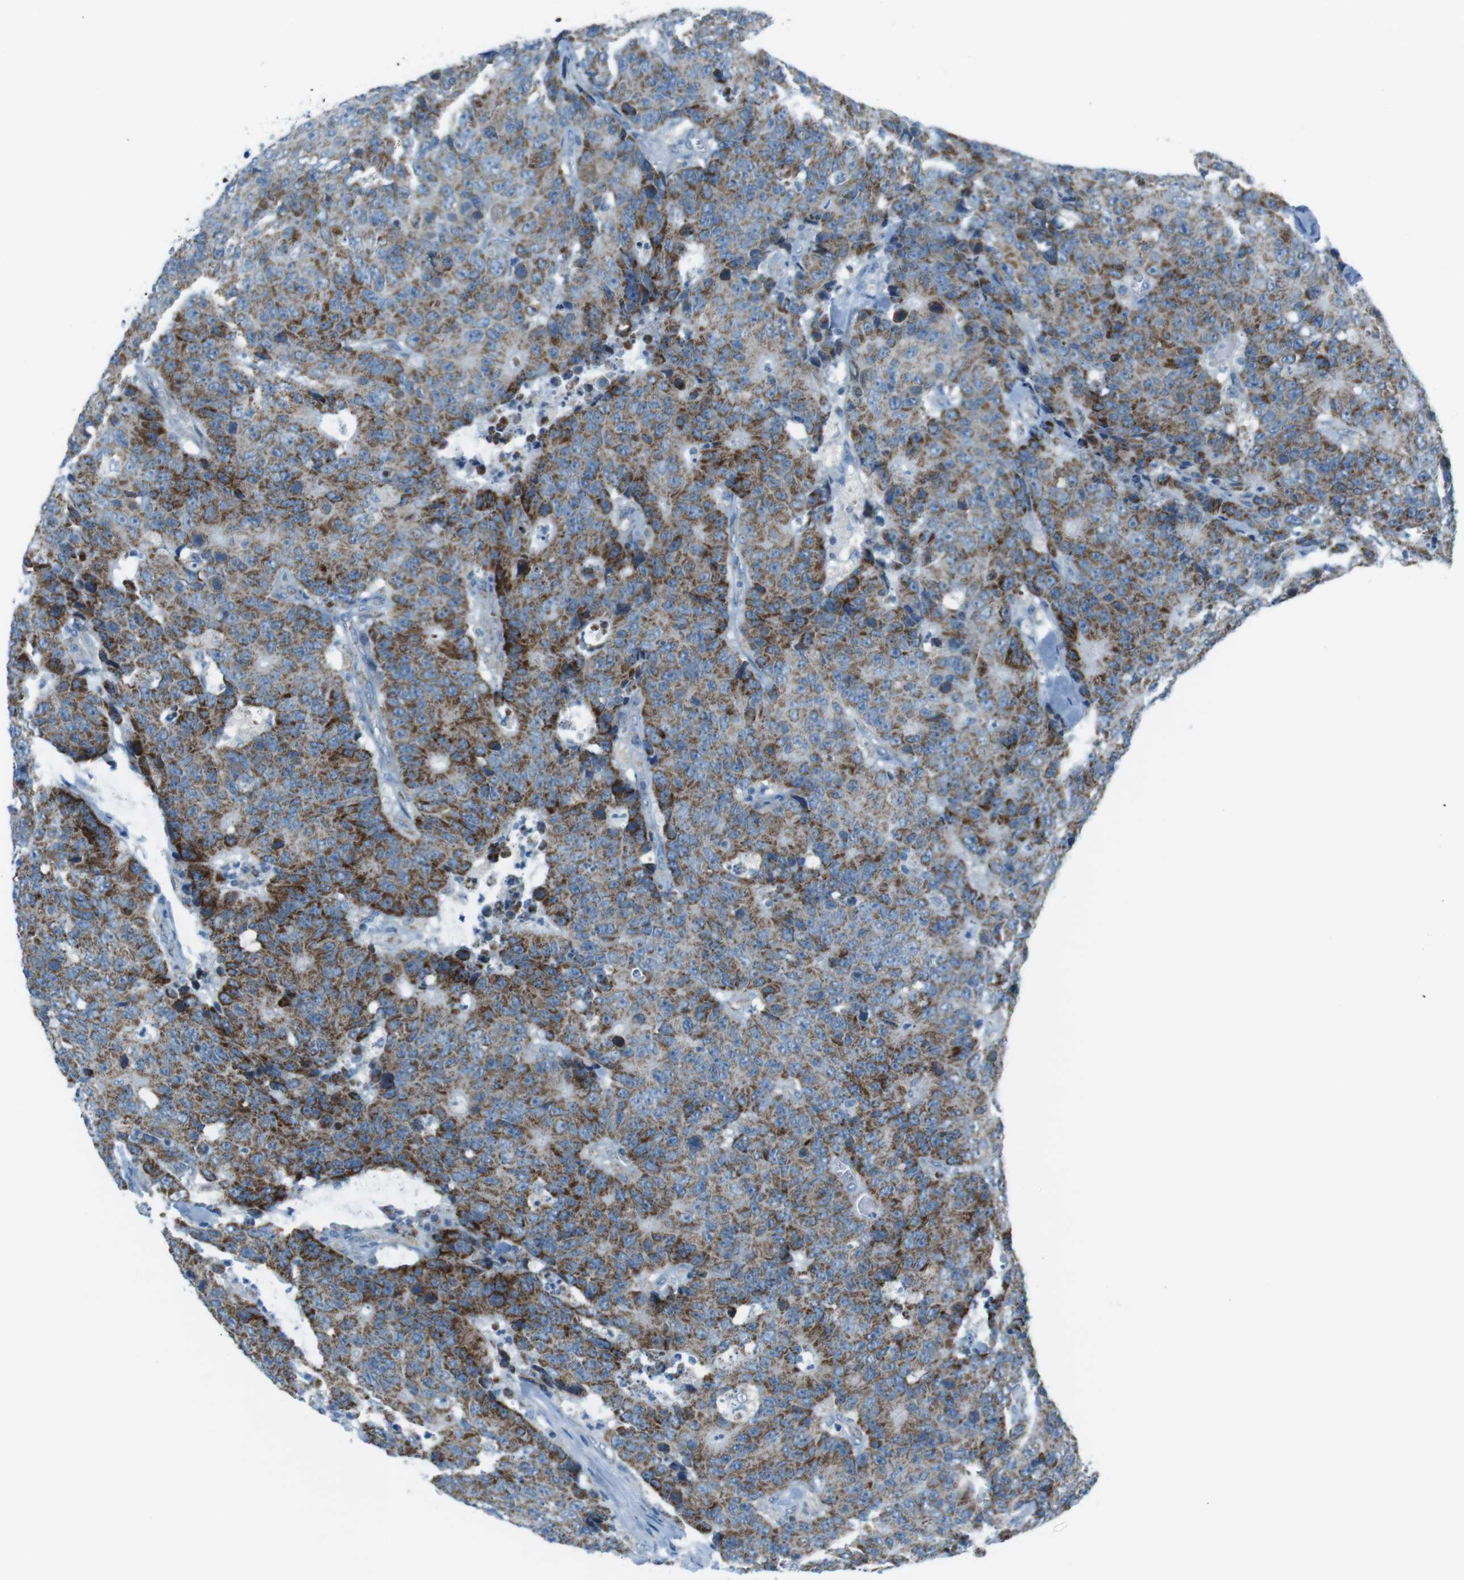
{"staining": {"intensity": "strong", "quantity": "25%-75%", "location": "cytoplasmic/membranous"}, "tissue": "colorectal cancer", "cell_type": "Tumor cells", "image_type": "cancer", "snomed": [{"axis": "morphology", "description": "Adenocarcinoma, NOS"}, {"axis": "topography", "description": "Colon"}], "caption": "Brown immunohistochemical staining in human colorectal adenocarcinoma exhibits strong cytoplasmic/membranous expression in approximately 25%-75% of tumor cells.", "gene": "DNAJA3", "patient": {"sex": "female", "age": 86}}